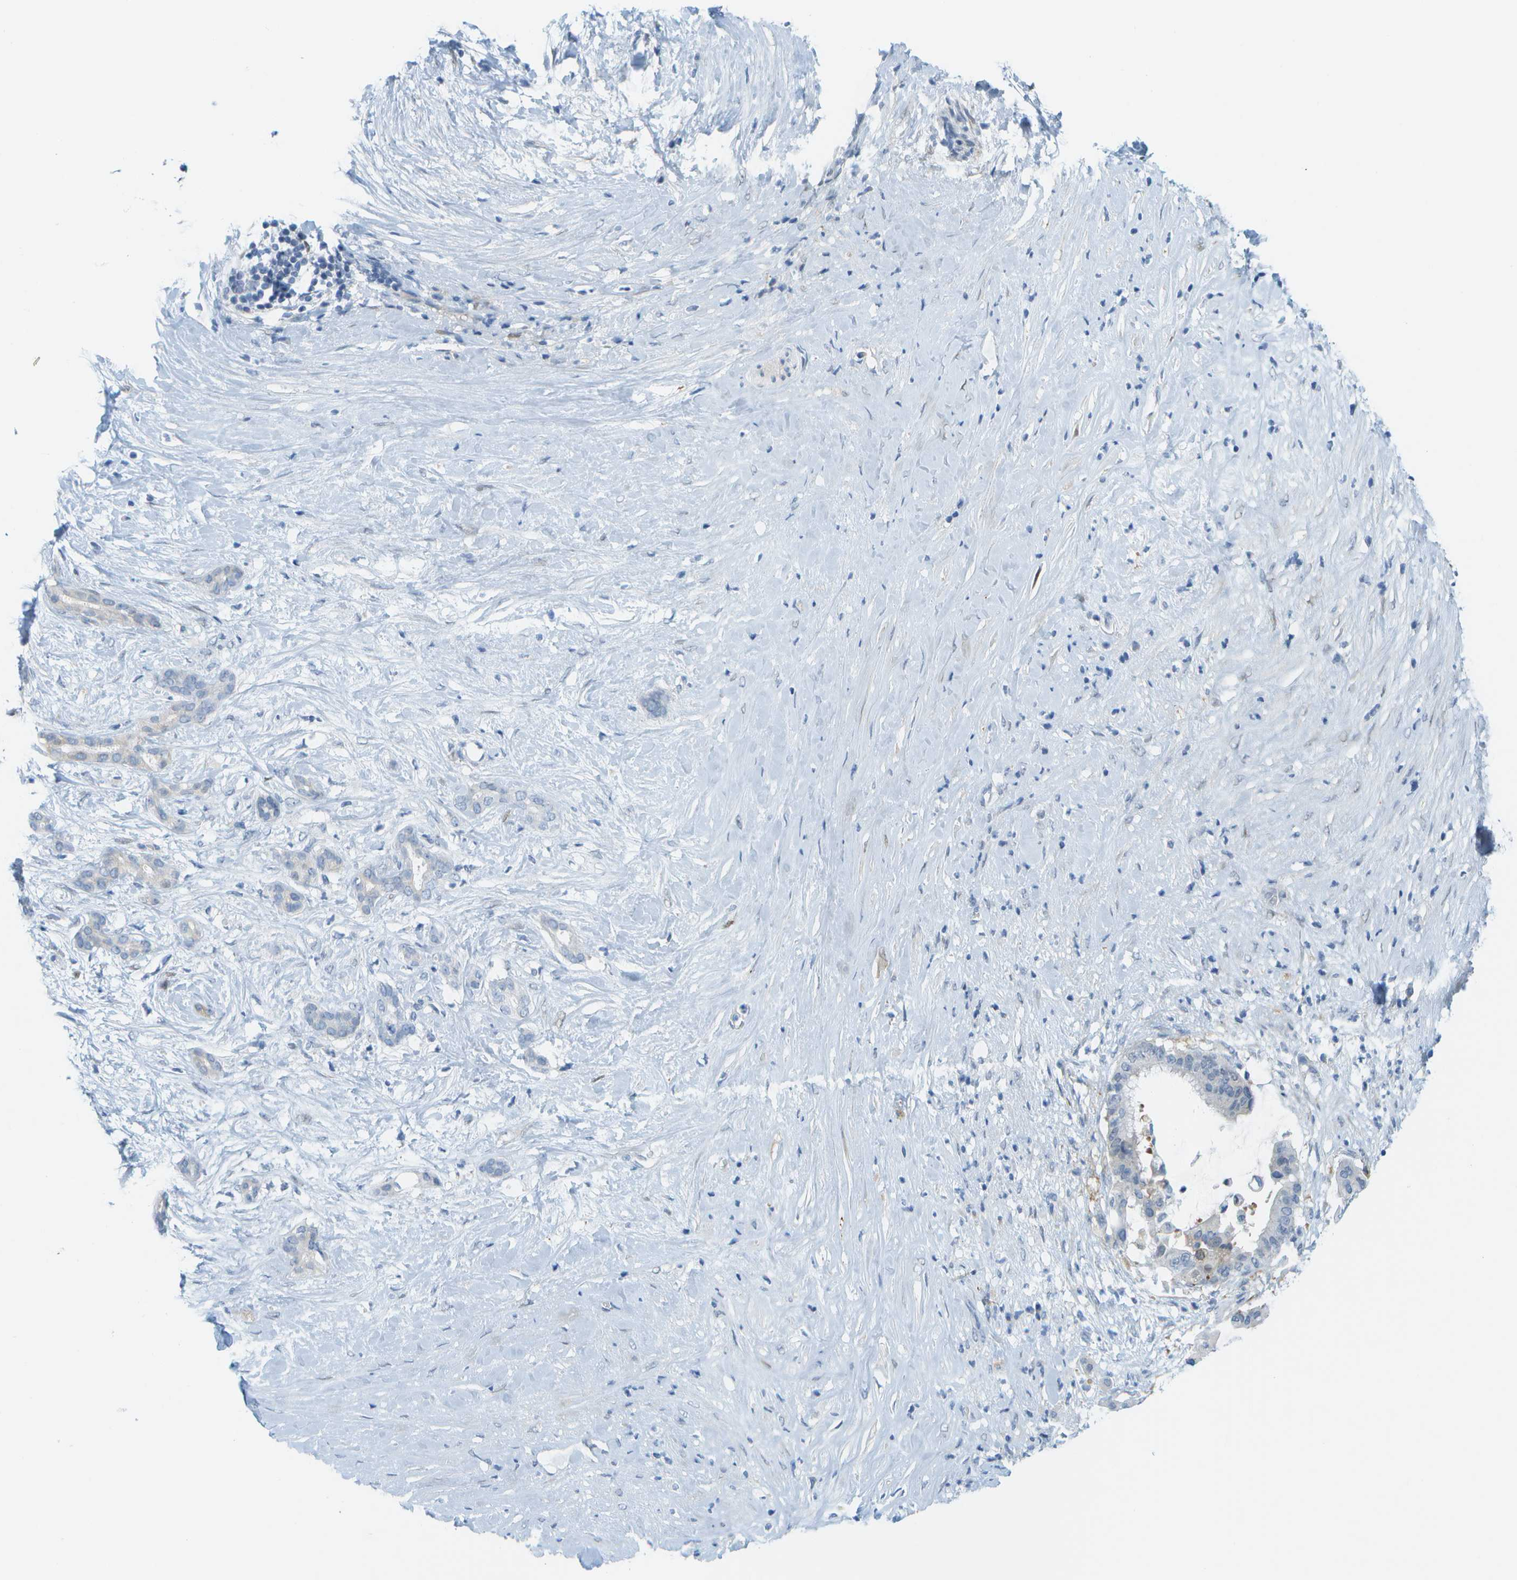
{"staining": {"intensity": "negative", "quantity": "none", "location": "none"}, "tissue": "pancreatic cancer", "cell_type": "Tumor cells", "image_type": "cancer", "snomed": [{"axis": "morphology", "description": "Adenocarcinoma, NOS"}, {"axis": "topography", "description": "Pancreas"}], "caption": "Tumor cells are negative for protein expression in human pancreatic cancer.", "gene": "CUL9", "patient": {"sex": "male", "age": 41}}